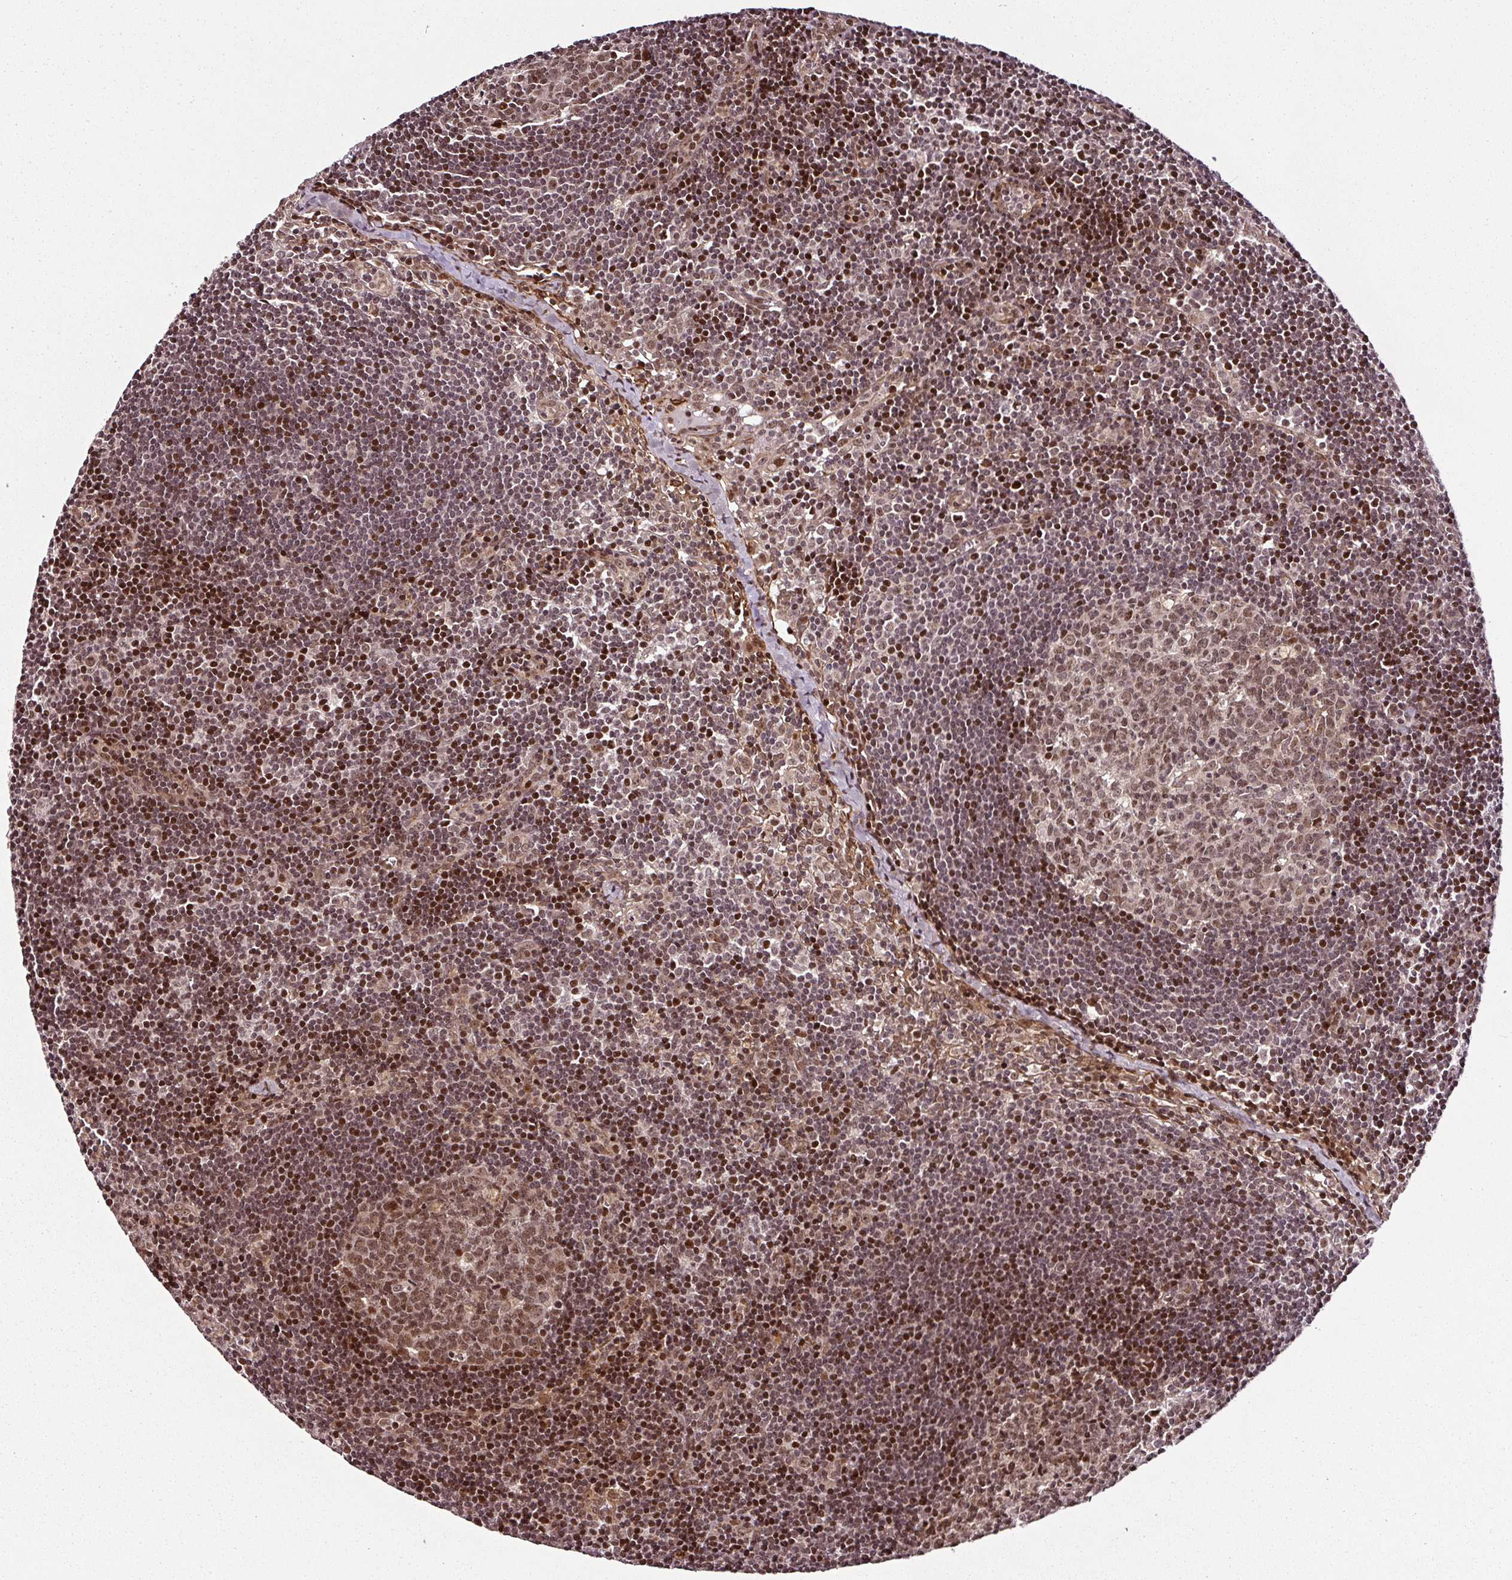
{"staining": {"intensity": "moderate", "quantity": ">75%", "location": "nuclear"}, "tissue": "lymph node", "cell_type": "Germinal center cells", "image_type": "normal", "snomed": [{"axis": "morphology", "description": "Normal tissue, NOS"}, {"axis": "topography", "description": "Lymph node"}], "caption": "Moderate nuclear protein staining is appreciated in about >75% of germinal center cells in lymph node. (brown staining indicates protein expression, while blue staining denotes nuclei).", "gene": "COPRS", "patient": {"sex": "female", "age": 29}}